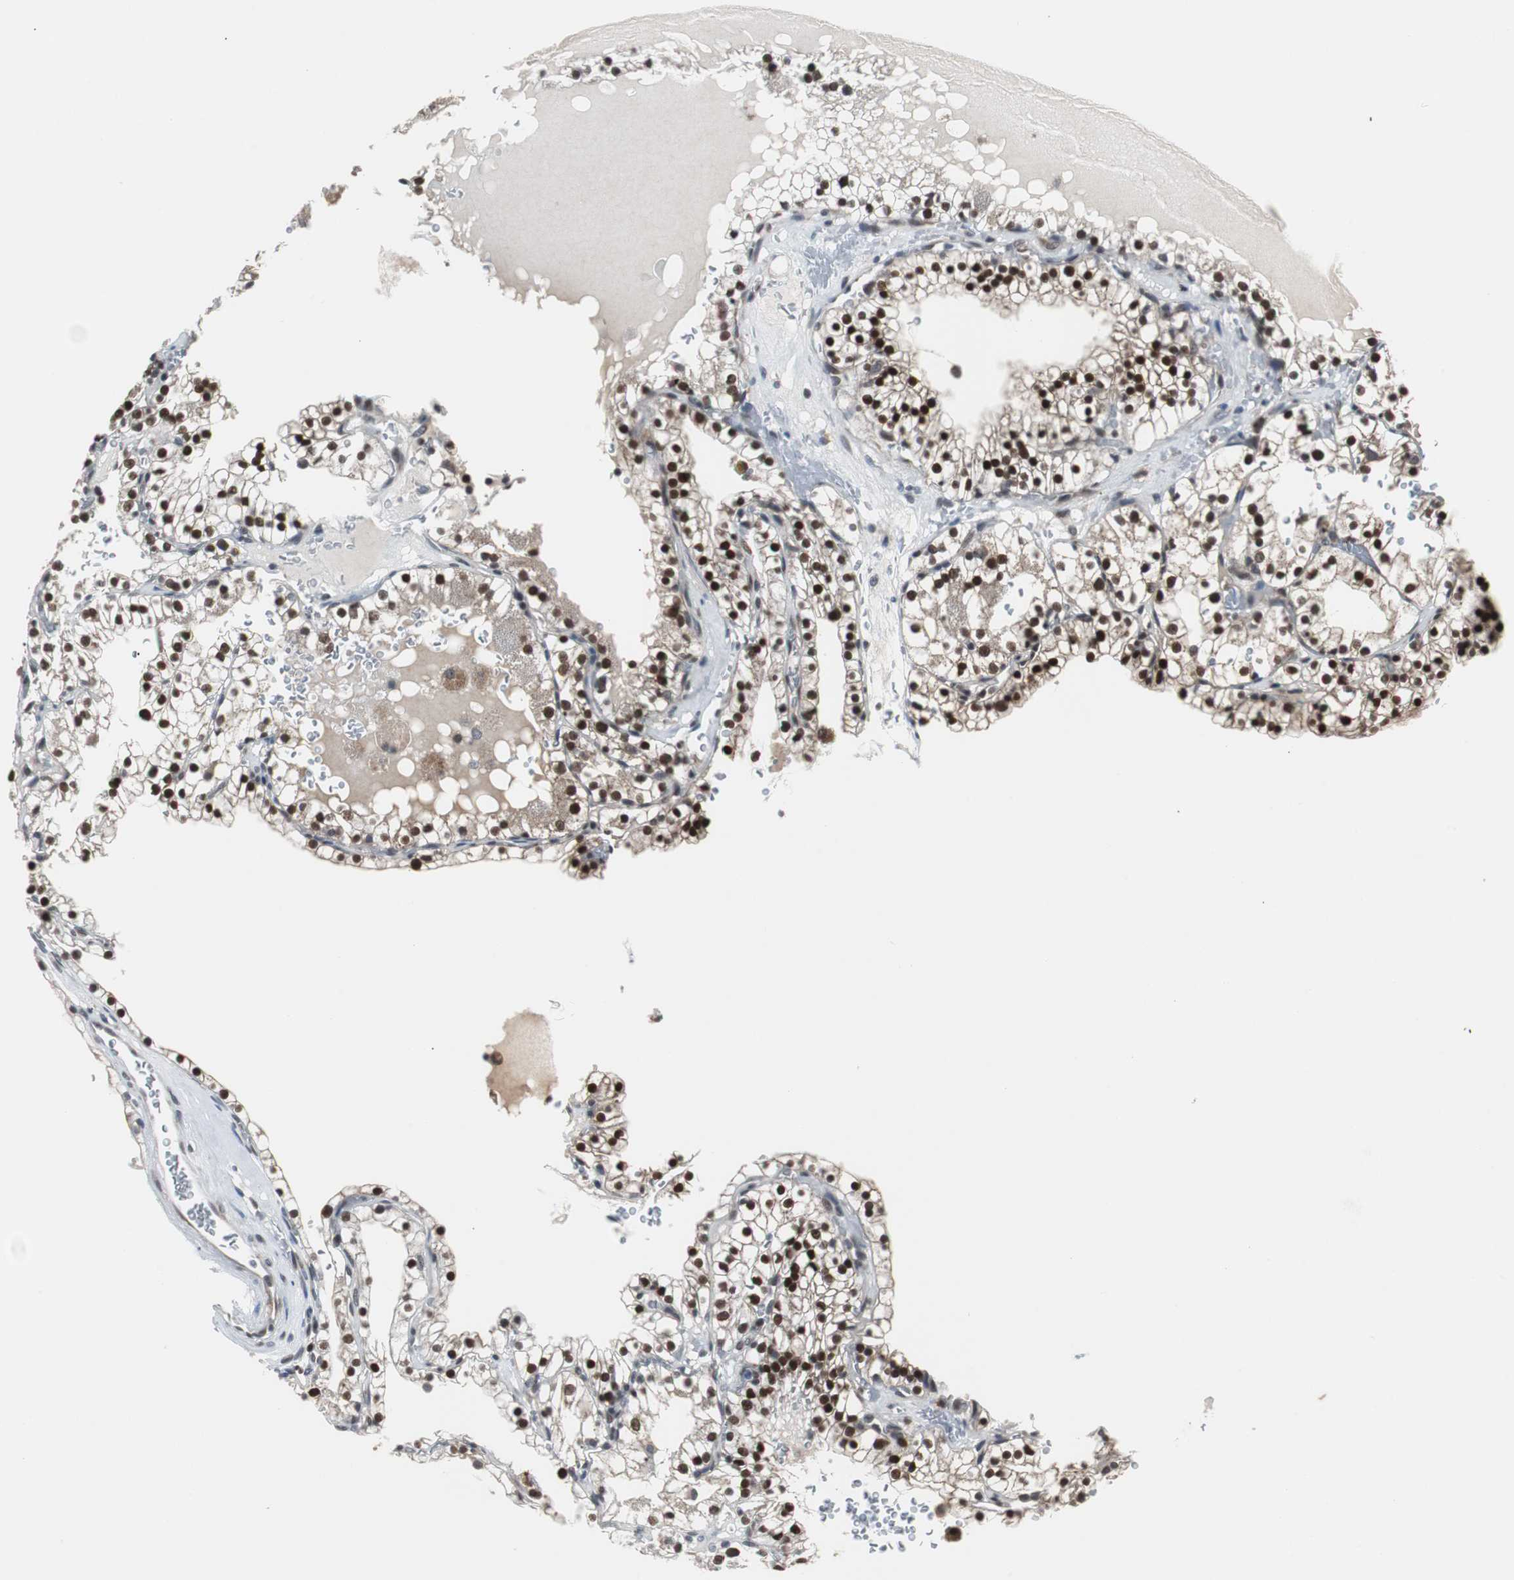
{"staining": {"intensity": "strong", "quantity": ">75%", "location": "nuclear"}, "tissue": "renal cancer", "cell_type": "Tumor cells", "image_type": "cancer", "snomed": [{"axis": "morphology", "description": "Adenocarcinoma, NOS"}, {"axis": "topography", "description": "Kidney"}], "caption": "Immunohistochemical staining of renal cancer exhibits high levels of strong nuclear protein positivity in about >75% of tumor cells.", "gene": "ZHX2", "patient": {"sex": "female", "age": 41}}